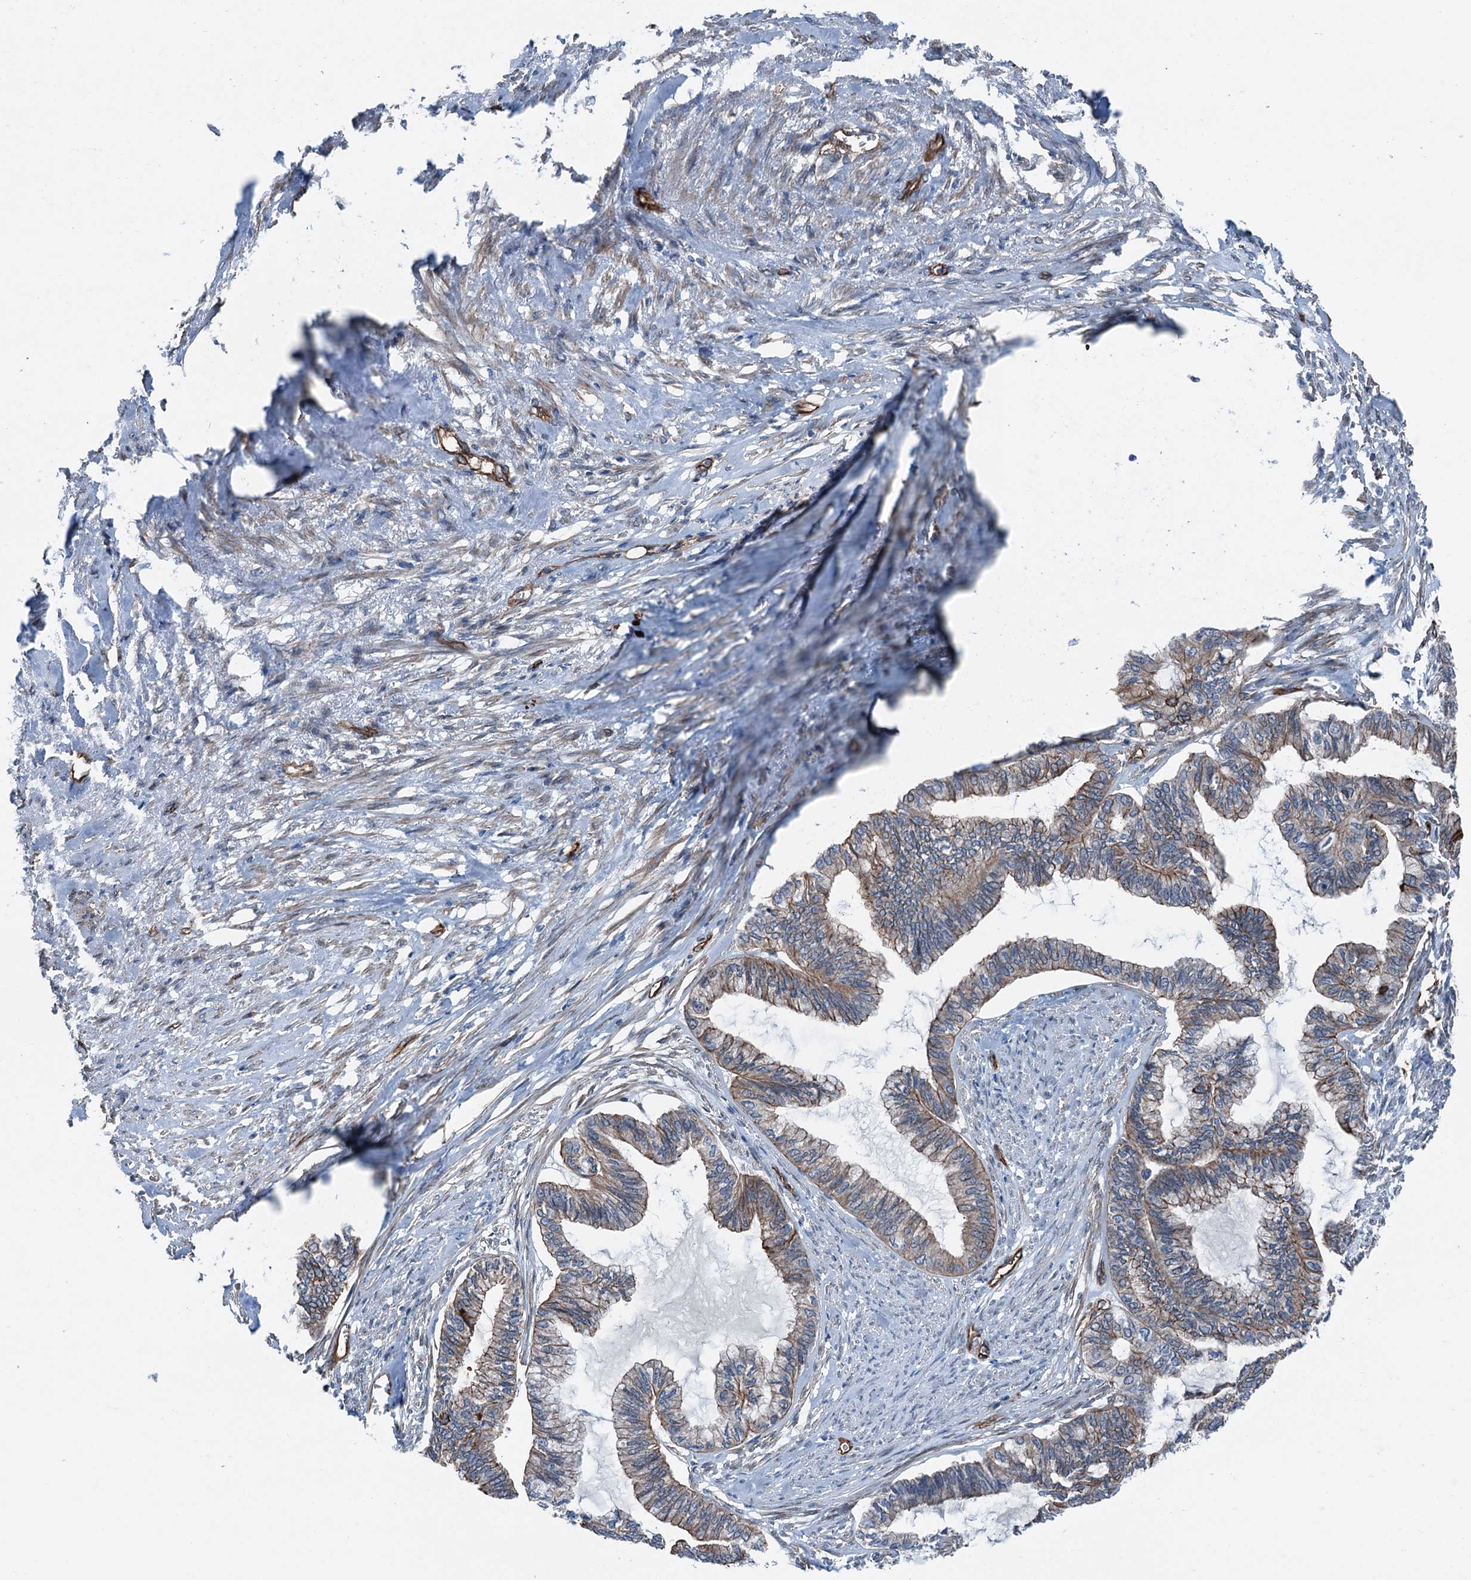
{"staining": {"intensity": "moderate", "quantity": "25%-75%", "location": "cytoplasmic/membranous"}, "tissue": "endometrial cancer", "cell_type": "Tumor cells", "image_type": "cancer", "snomed": [{"axis": "morphology", "description": "Adenocarcinoma, NOS"}, {"axis": "topography", "description": "Endometrium"}], "caption": "Immunohistochemistry staining of adenocarcinoma (endometrial), which reveals medium levels of moderate cytoplasmic/membranous staining in about 25%-75% of tumor cells indicating moderate cytoplasmic/membranous protein positivity. The staining was performed using DAB (brown) for protein detection and nuclei were counterstained in hematoxylin (blue).", "gene": "NMRAL1", "patient": {"sex": "female", "age": 86}}